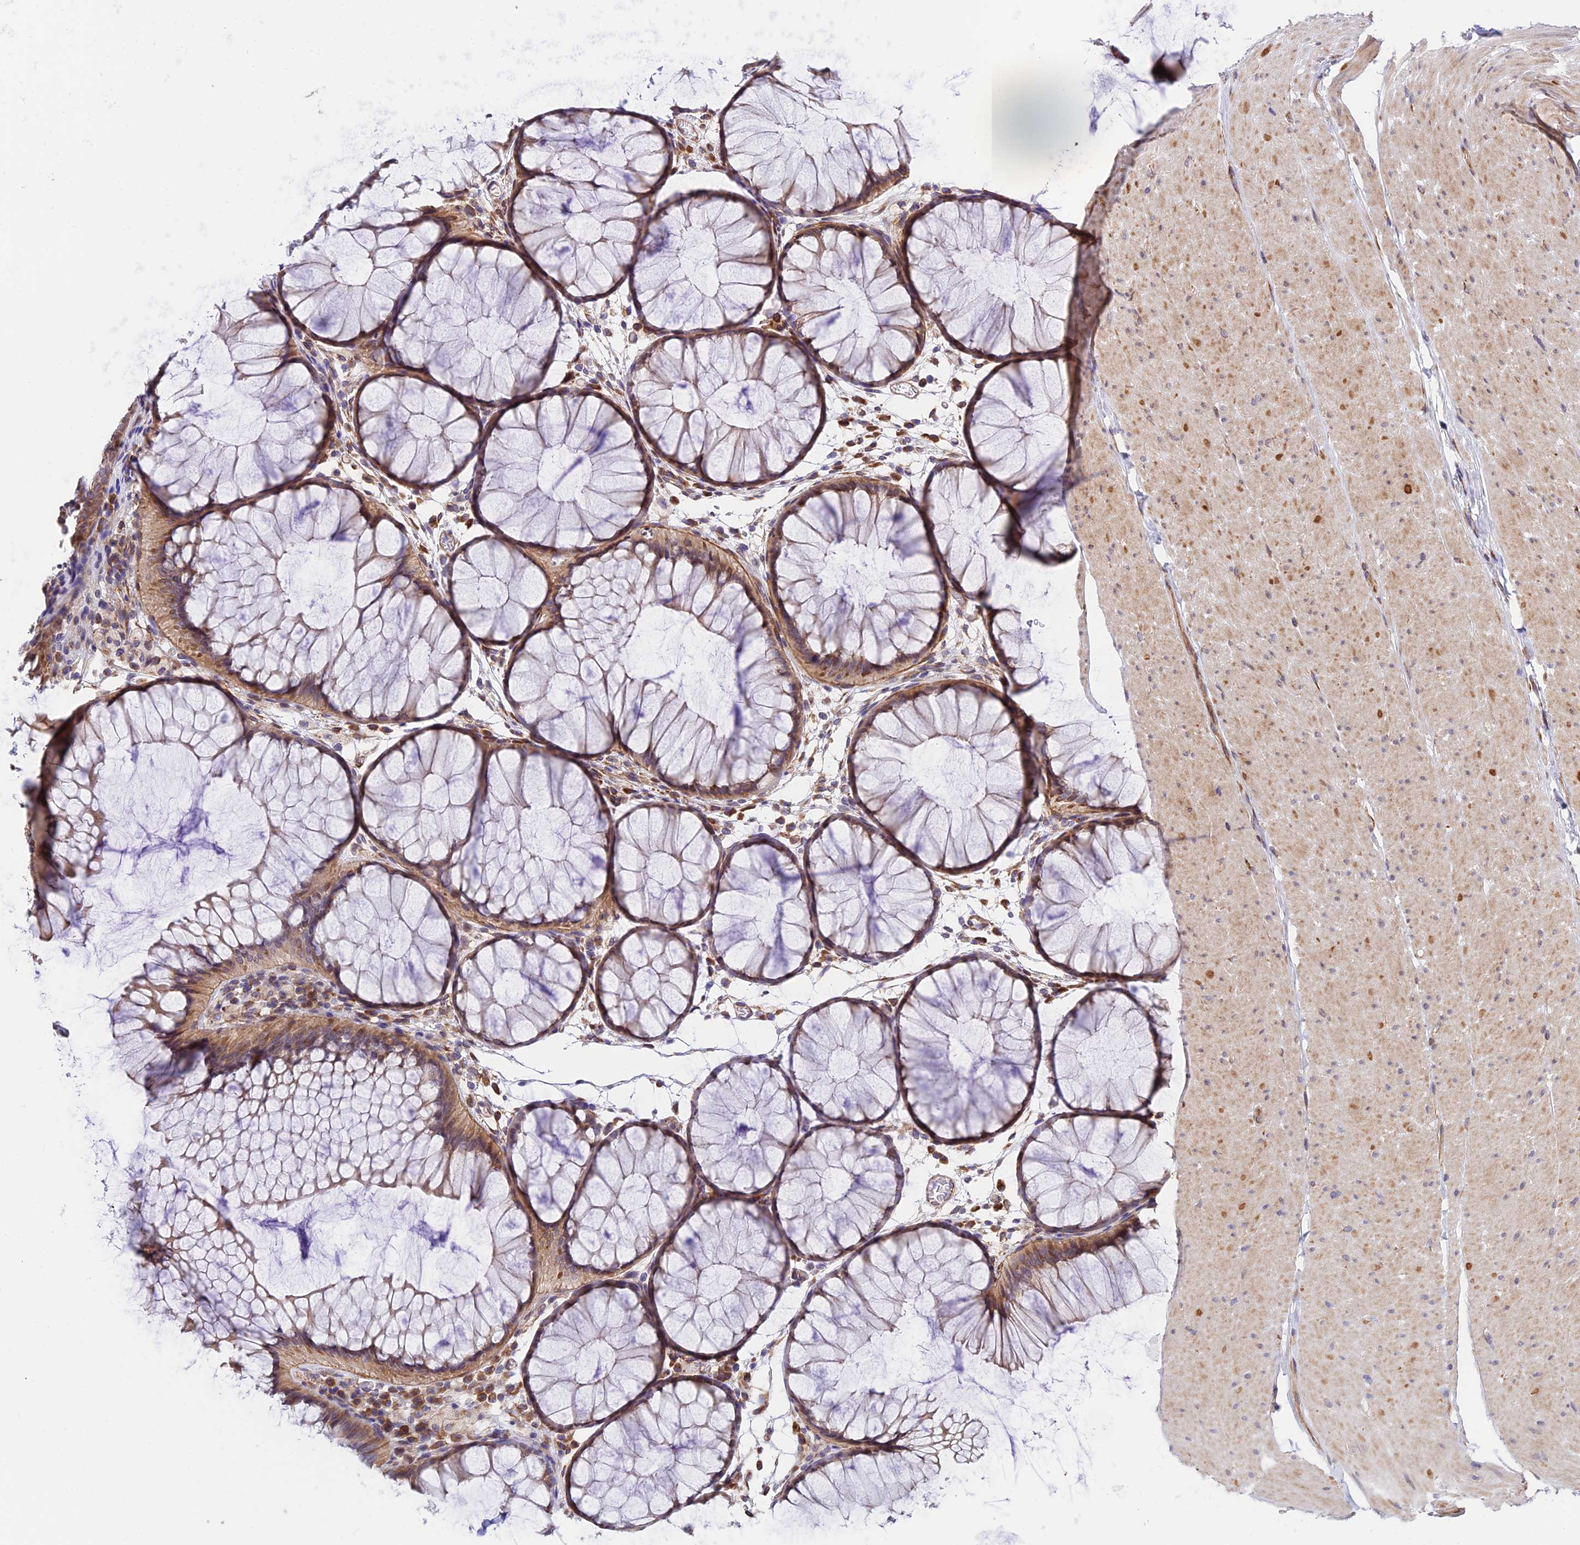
{"staining": {"intensity": "moderate", "quantity": ">75%", "location": "cytoplasmic/membranous"}, "tissue": "colon", "cell_type": "Endothelial cells", "image_type": "normal", "snomed": [{"axis": "morphology", "description": "Normal tissue, NOS"}, {"axis": "topography", "description": "Colon"}], "caption": "Endothelial cells exhibit medium levels of moderate cytoplasmic/membranous expression in about >75% of cells in unremarkable colon.", "gene": "EXOC3L4", "patient": {"sex": "female", "age": 82}}